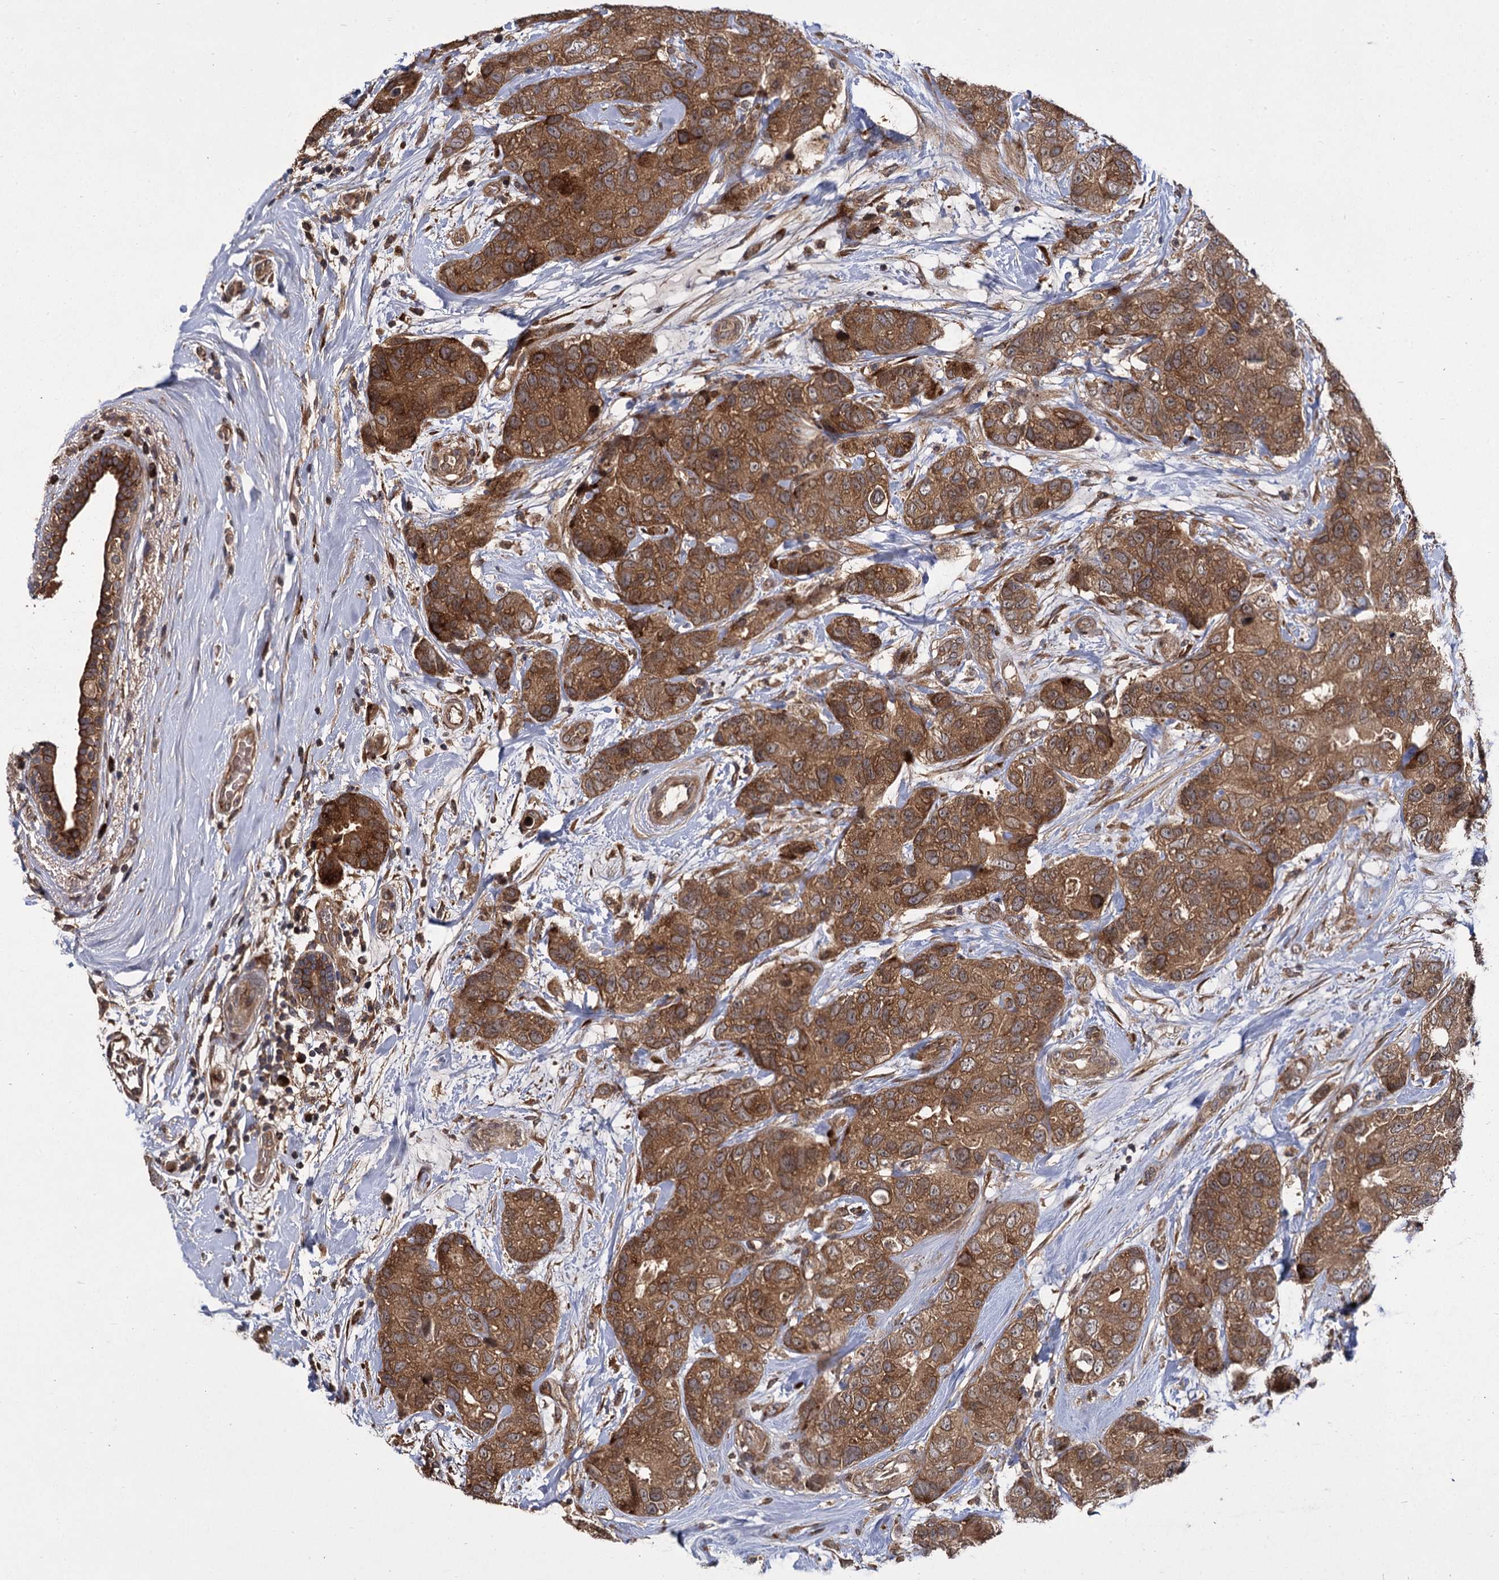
{"staining": {"intensity": "moderate", "quantity": ">75%", "location": "cytoplasmic/membranous"}, "tissue": "breast cancer", "cell_type": "Tumor cells", "image_type": "cancer", "snomed": [{"axis": "morphology", "description": "Duct carcinoma"}, {"axis": "topography", "description": "Breast"}], "caption": "Breast intraductal carcinoma was stained to show a protein in brown. There is medium levels of moderate cytoplasmic/membranous staining in about >75% of tumor cells.", "gene": "INPPL1", "patient": {"sex": "female", "age": 62}}